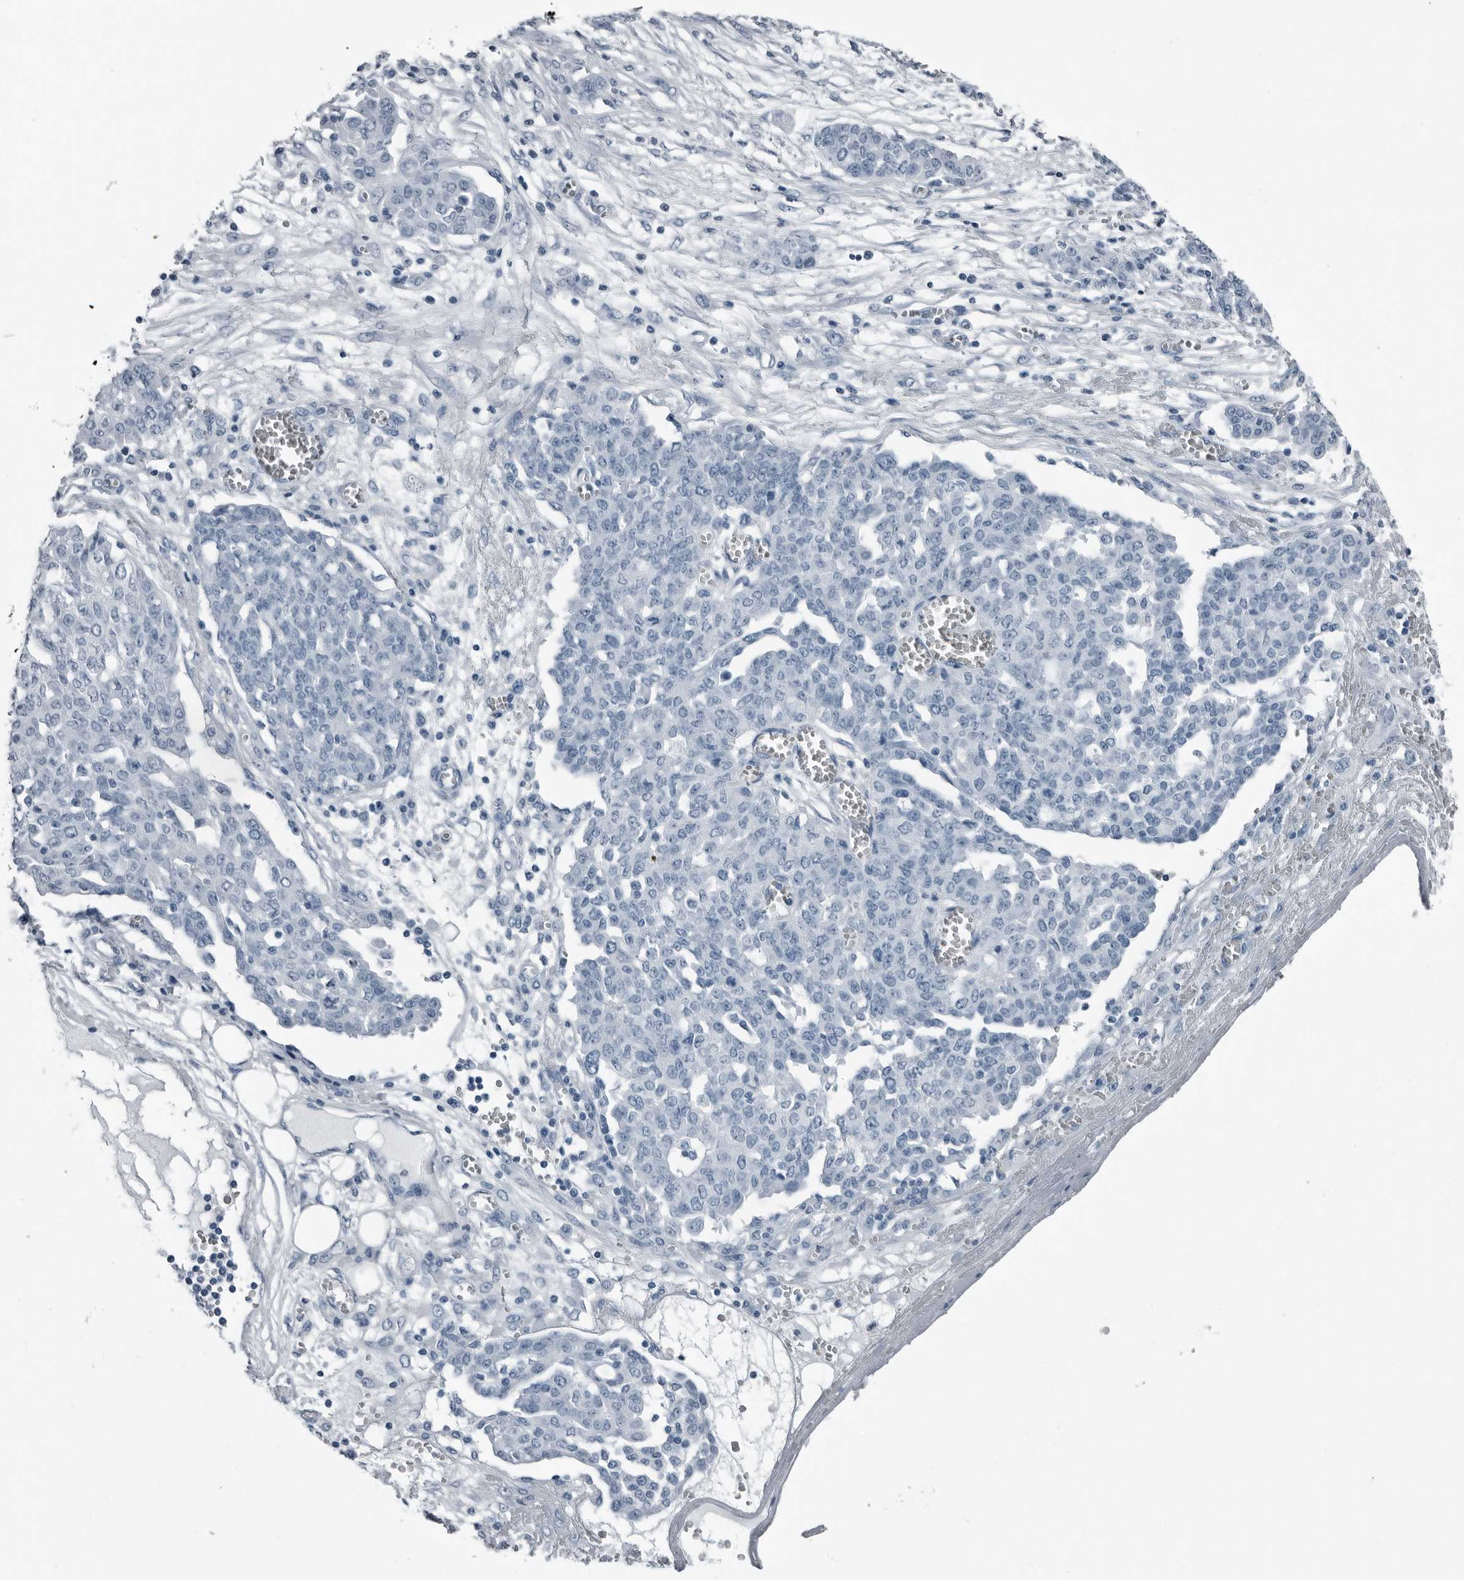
{"staining": {"intensity": "negative", "quantity": "none", "location": "none"}, "tissue": "ovarian cancer", "cell_type": "Tumor cells", "image_type": "cancer", "snomed": [{"axis": "morphology", "description": "Cystadenocarcinoma, serous, NOS"}, {"axis": "topography", "description": "Soft tissue"}, {"axis": "topography", "description": "Ovary"}], "caption": "Tumor cells show no significant positivity in serous cystadenocarcinoma (ovarian). The staining is performed using DAB brown chromogen with nuclei counter-stained in using hematoxylin.", "gene": "PRSS1", "patient": {"sex": "female", "age": 57}}